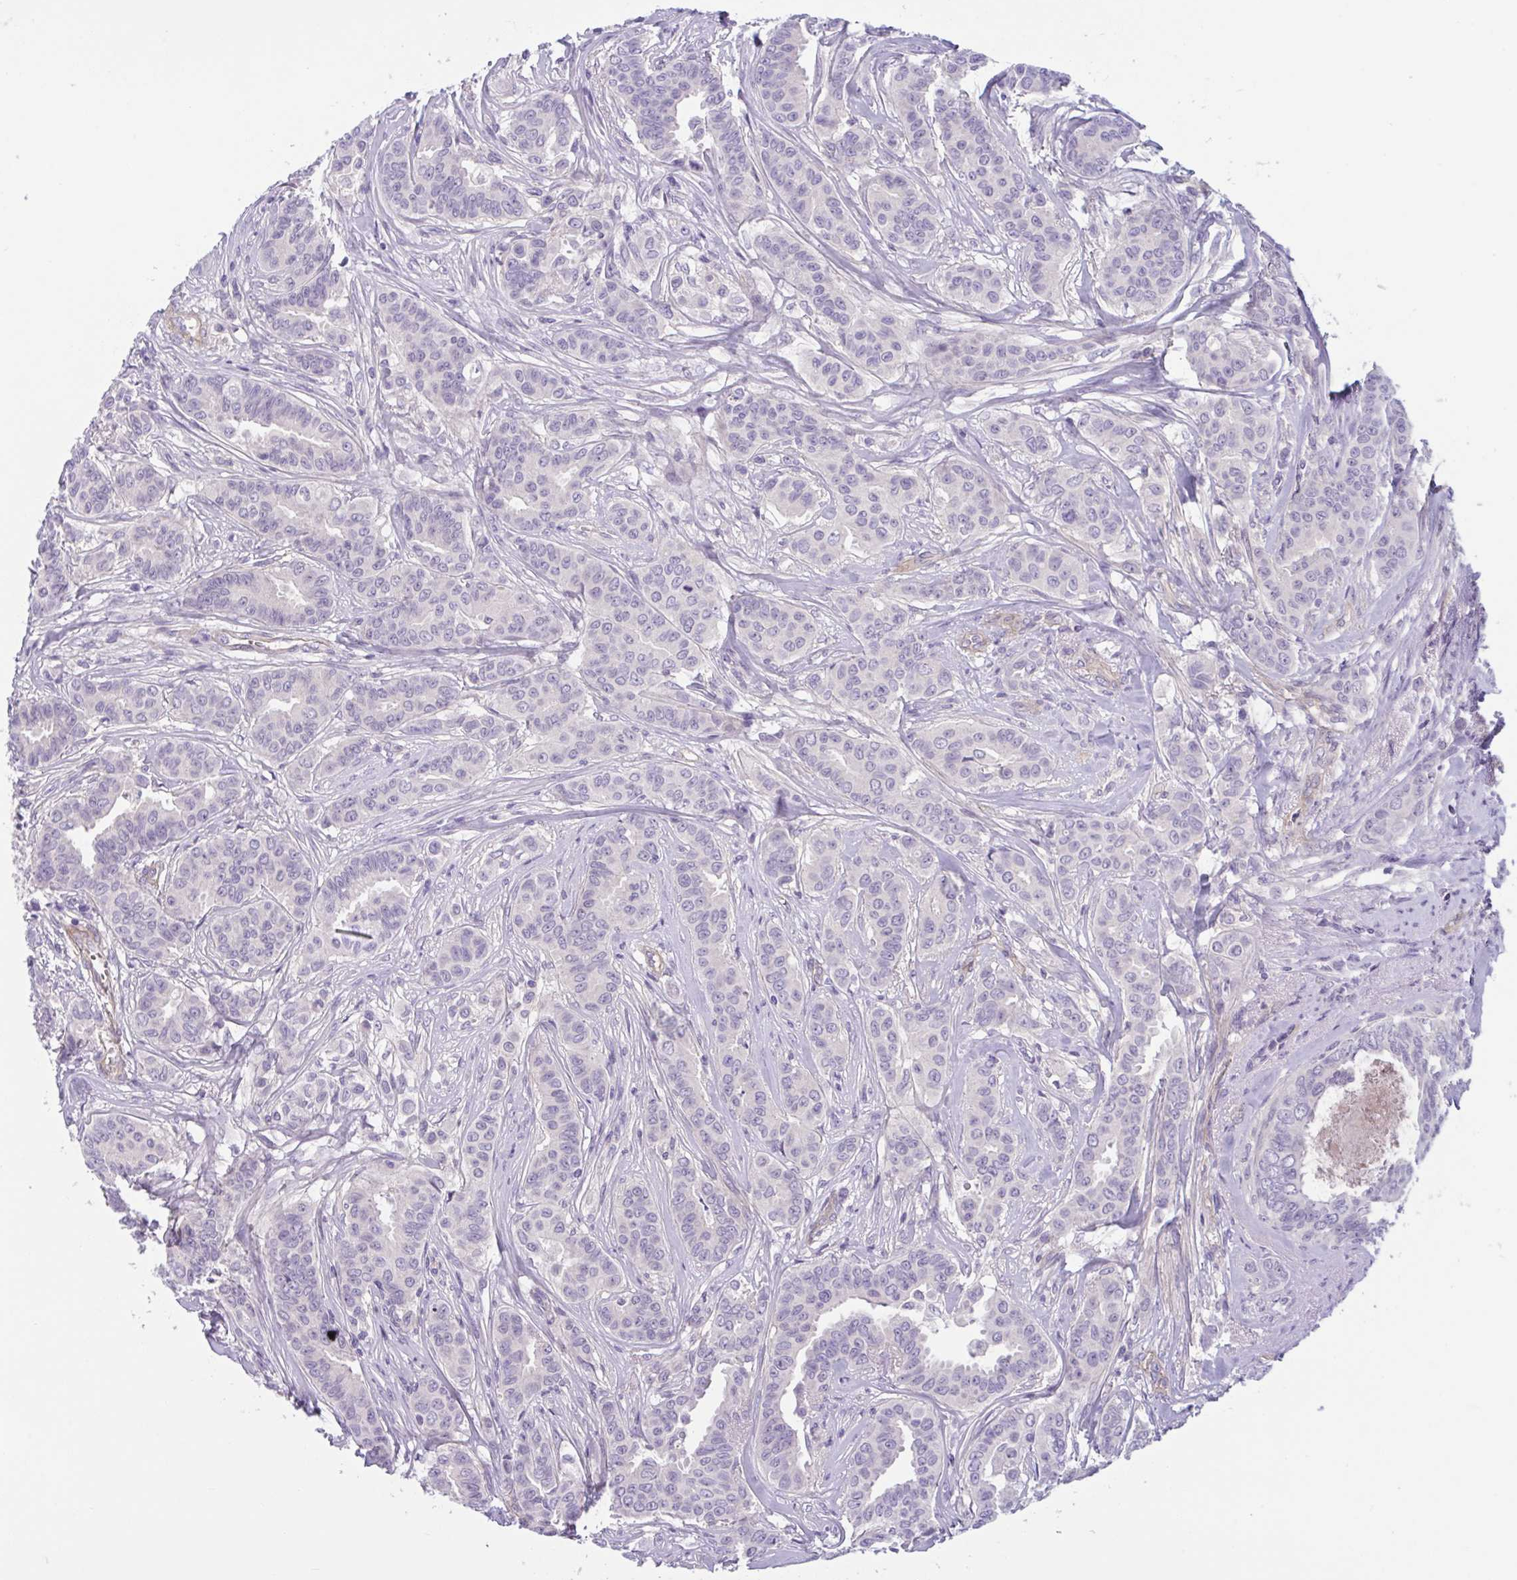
{"staining": {"intensity": "negative", "quantity": "none", "location": "none"}, "tissue": "breast cancer", "cell_type": "Tumor cells", "image_type": "cancer", "snomed": [{"axis": "morphology", "description": "Duct carcinoma"}, {"axis": "topography", "description": "Breast"}], "caption": "High magnification brightfield microscopy of breast cancer (invasive ductal carcinoma) stained with DAB (3,3'-diaminobenzidine) (brown) and counterstained with hematoxylin (blue): tumor cells show no significant staining.", "gene": "TTC7B", "patient": {"sex": "female", "age": 45}}